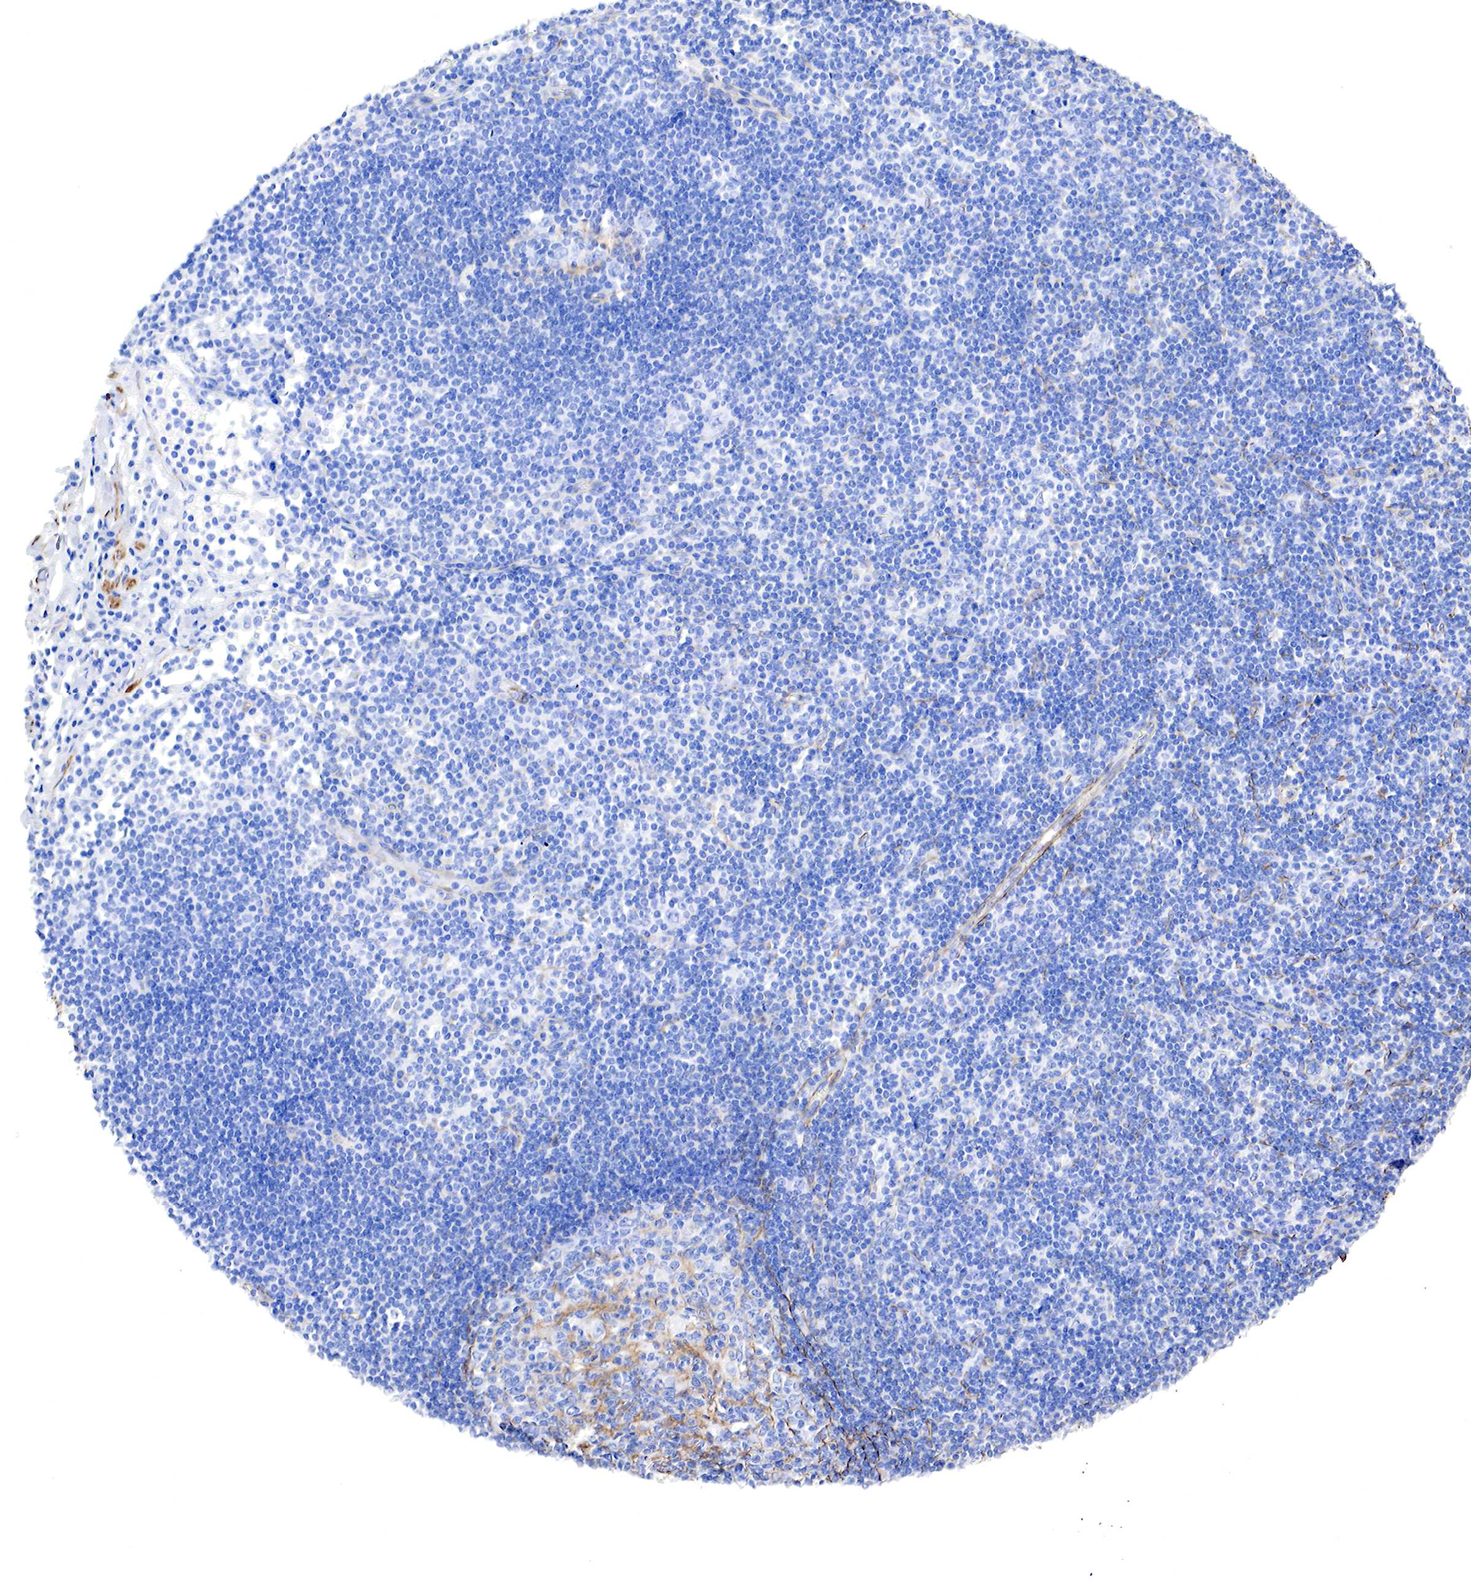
{"staining": {"intensity": "negative", "quantity": "none", "location": "none"}, "tissue": "lymph node", "cell_type": "Germinal center cells", "image_type": "normal", "snomed": [{"axis": "morphology", "description": "Normal tissue, NOS"}, {"axis": "topography", "description": "Lymph node"}], "caption": "The immunohistochemistry (IHC) photomicrograph has no significant positivity in germinal center cells of lymph node.", "gene": "TPM1", "patient": {"sex": "female", "age": 53}}